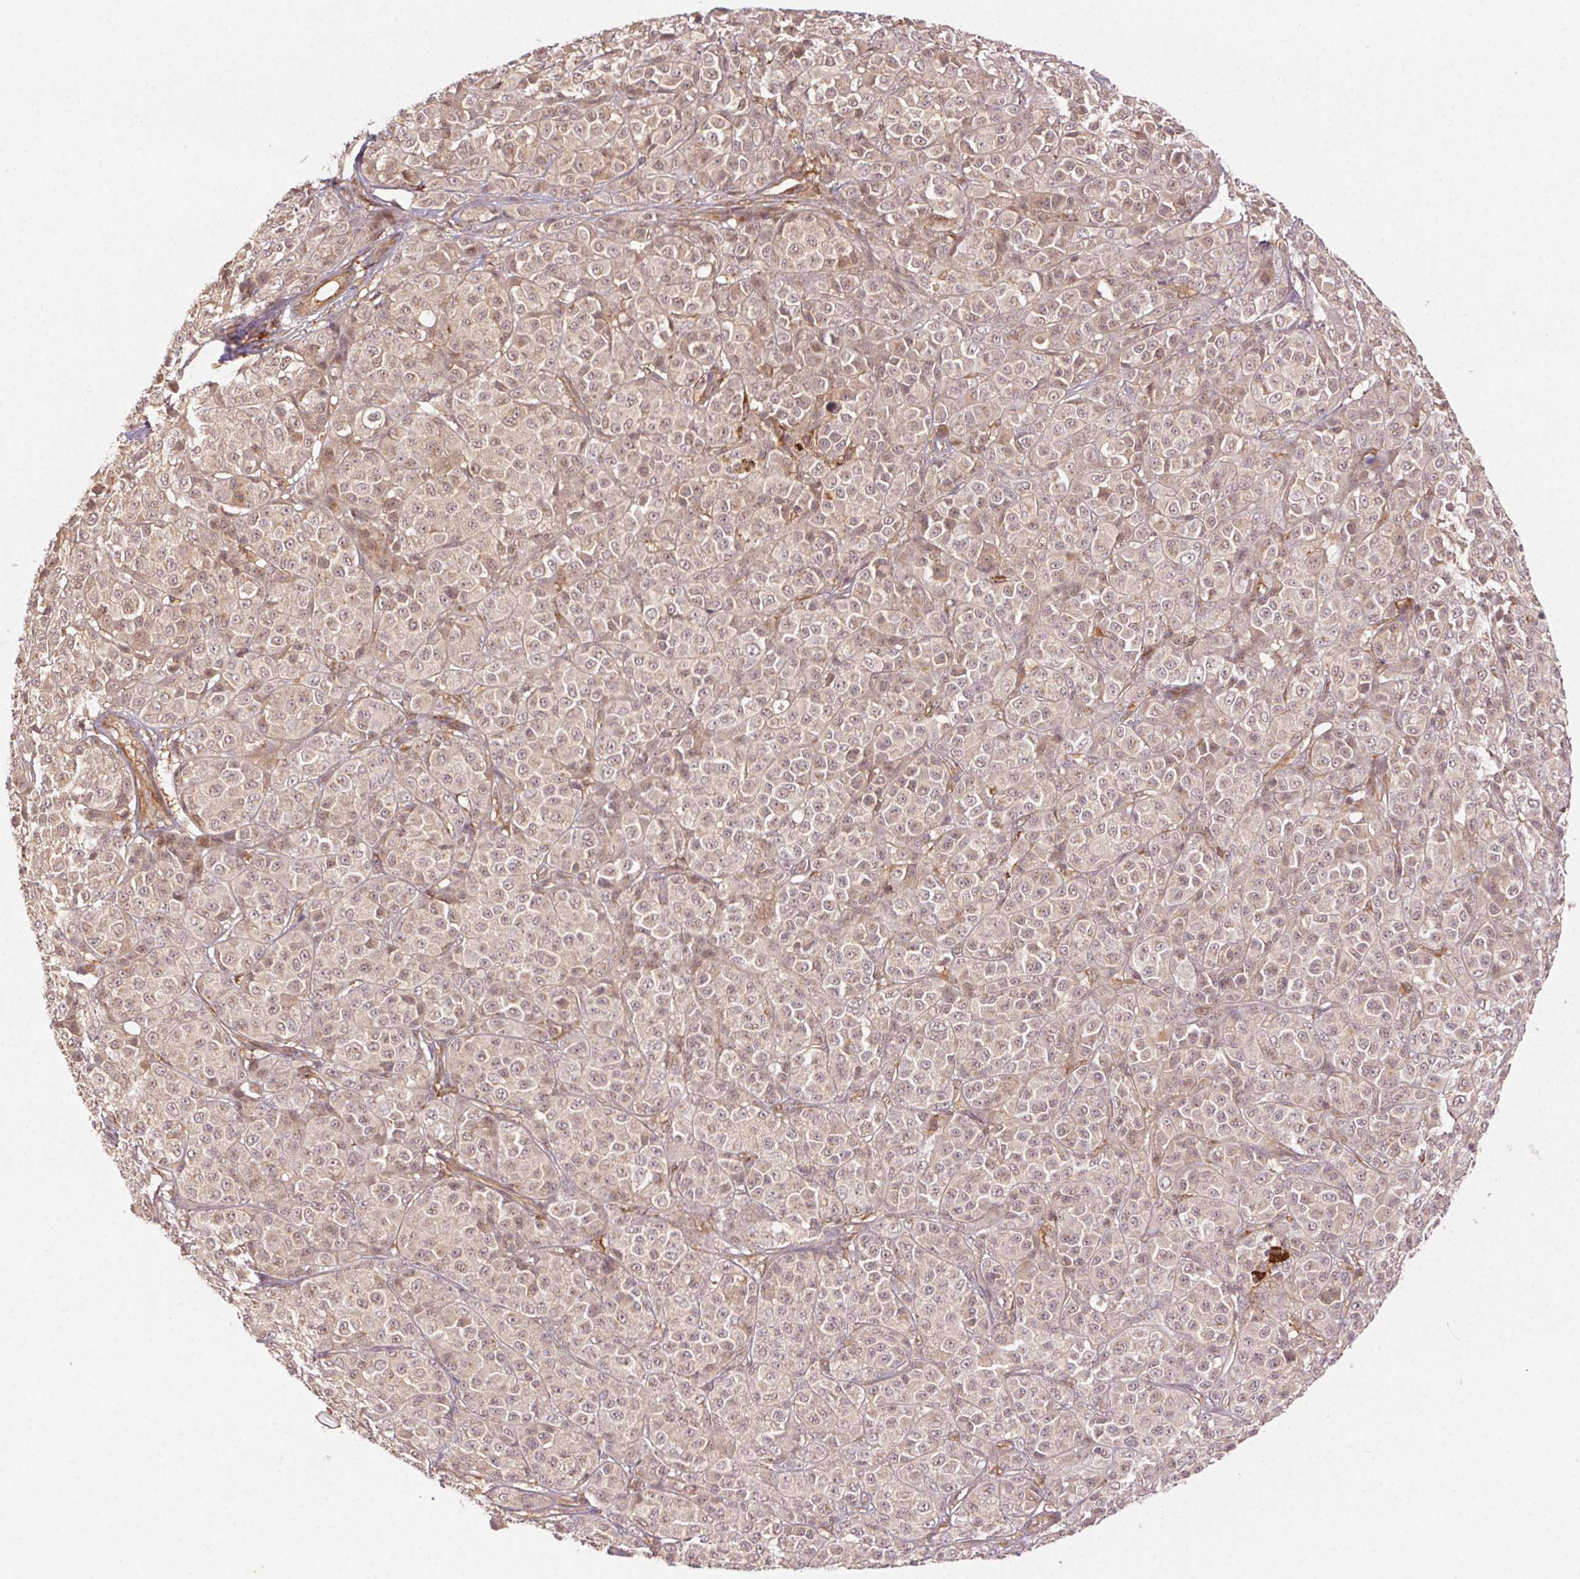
{"staining": {"intensity": "weak", "quantity": ">75%", "location": "cytoplasmic/membranous,nuclear"}, "tissue": "melanoma", "cell_type": "Tumor cells", "image_type": "cancer", "snomed": [{"axis": "morphology", "description": "Malignant melanoma, NOS"}, {"axis": "topography", "description": "Skin"}], "caption": "Protein staining displays weak cytoplasmic/membranous and nuclear expression in approximately >75% of tumor cells in malignant melanoma.", "gene": "KLHL15", "patient": {"sex": "male", "age": 89}}